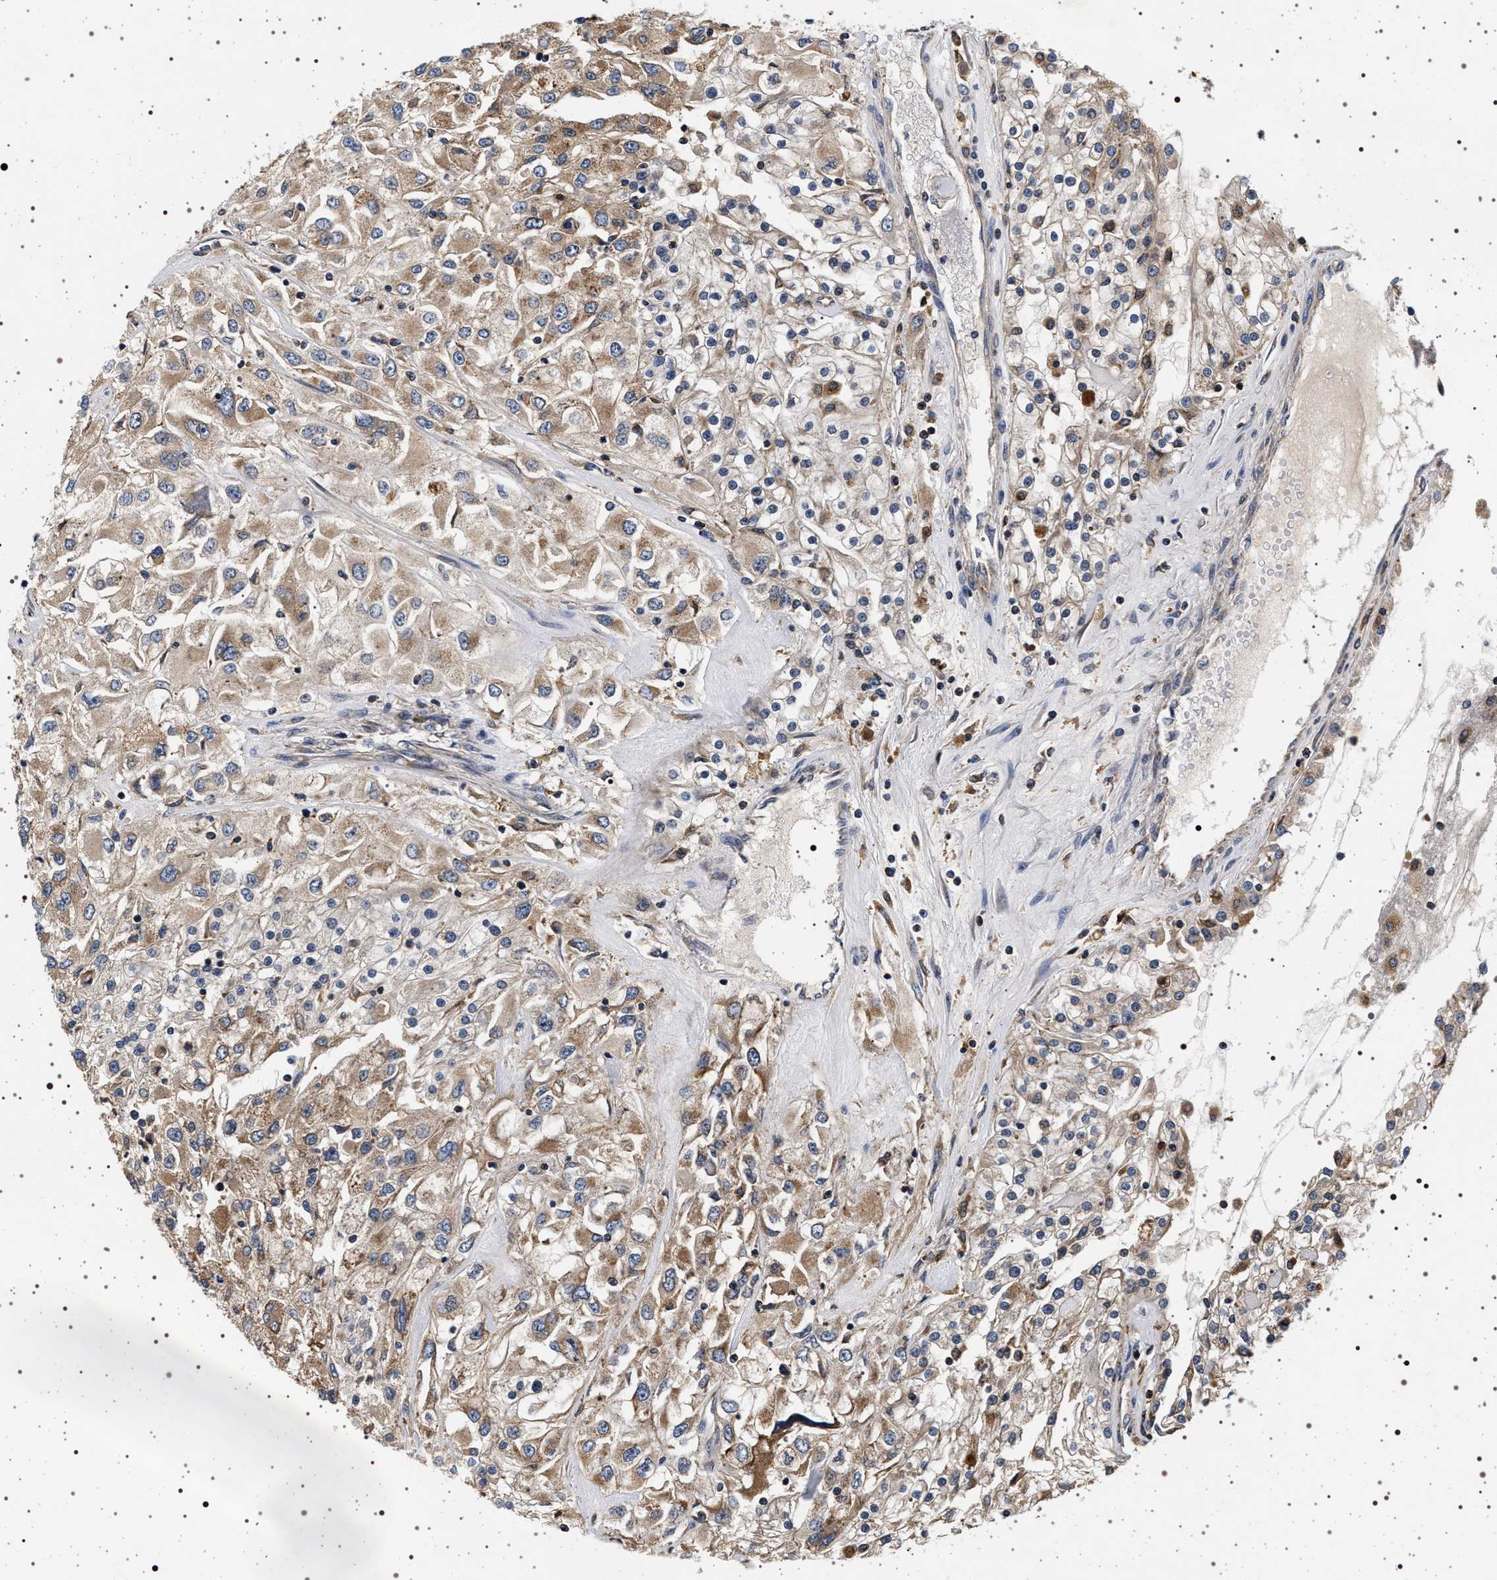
{"staining": {"intensity": "weak", "quantity": ">75%", "location": "cytoplasmic/membranous"}, "tissue": "renal cancer", "cell_type": "Tumor cells", "image_type": "cancer", "snomed": [{"axis": "morphology", "description": "Adenocarcinoma, NOS"}, {"axis": "topography", "description": "Kidney"}], "caption": "A brown stain highlights weak cytoplasmic/membranous positivity of a protein in human renal cancer tumor cells.", "gene": "DCBLD2", "patient": {"sex": "female", "age": 52}}